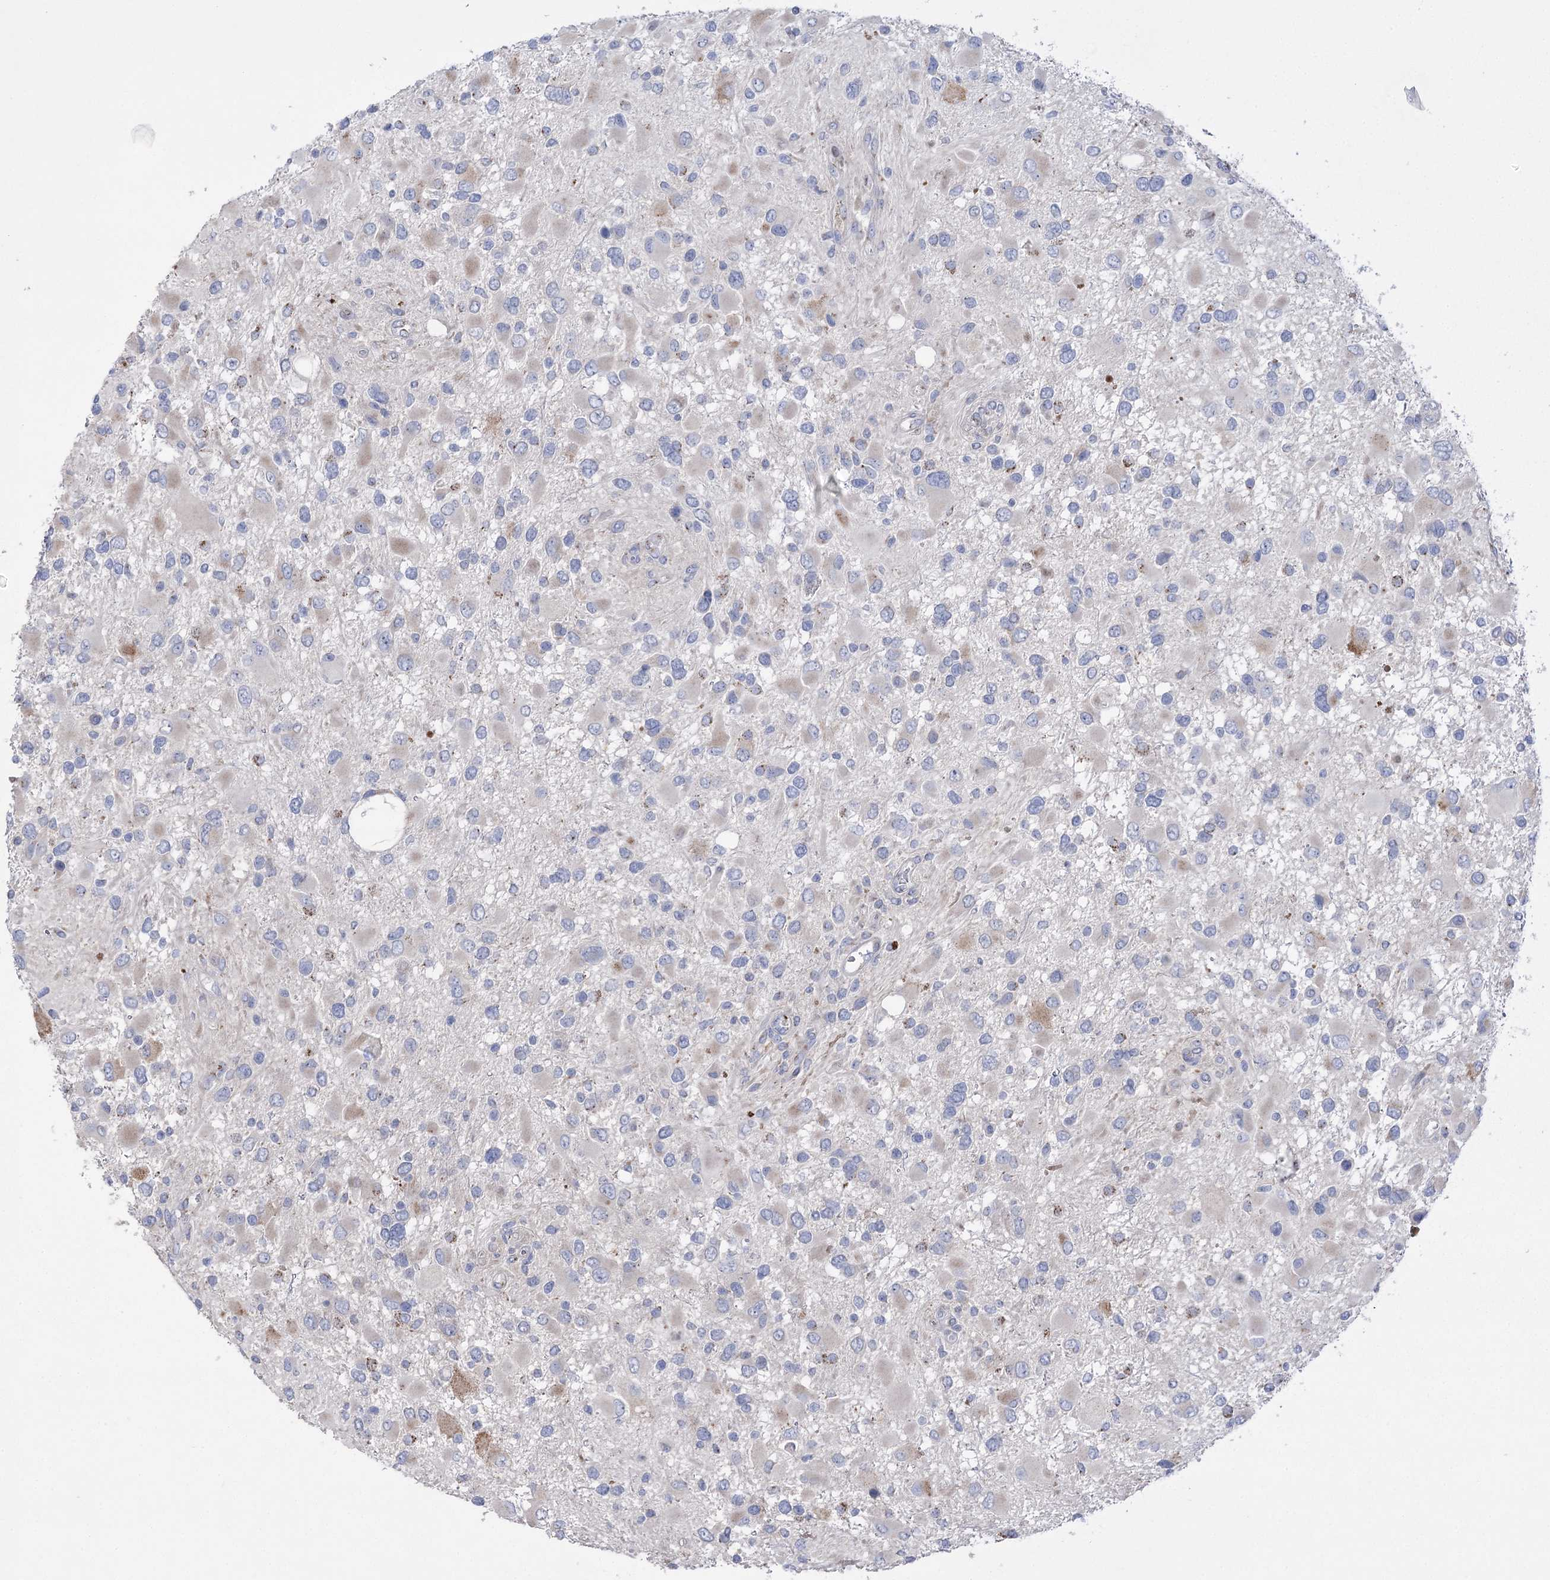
{"staining": {"intensity": "negative", "quantity": "none", "location": "none"}, "tissue": "glioma", "cell_type": "Tumor cells", "image_type": "cancer", "snomed": [{"axis": "morphology", "description": "Glioma, malignant, High grade"}, {"axis": "topography", "description": "Brain"}], "caption": "Histopathology image shows no significant protein staining in tumor cells of glioma.", "gene": "NME7", "patient": {"sex": "male", "age": 53}}